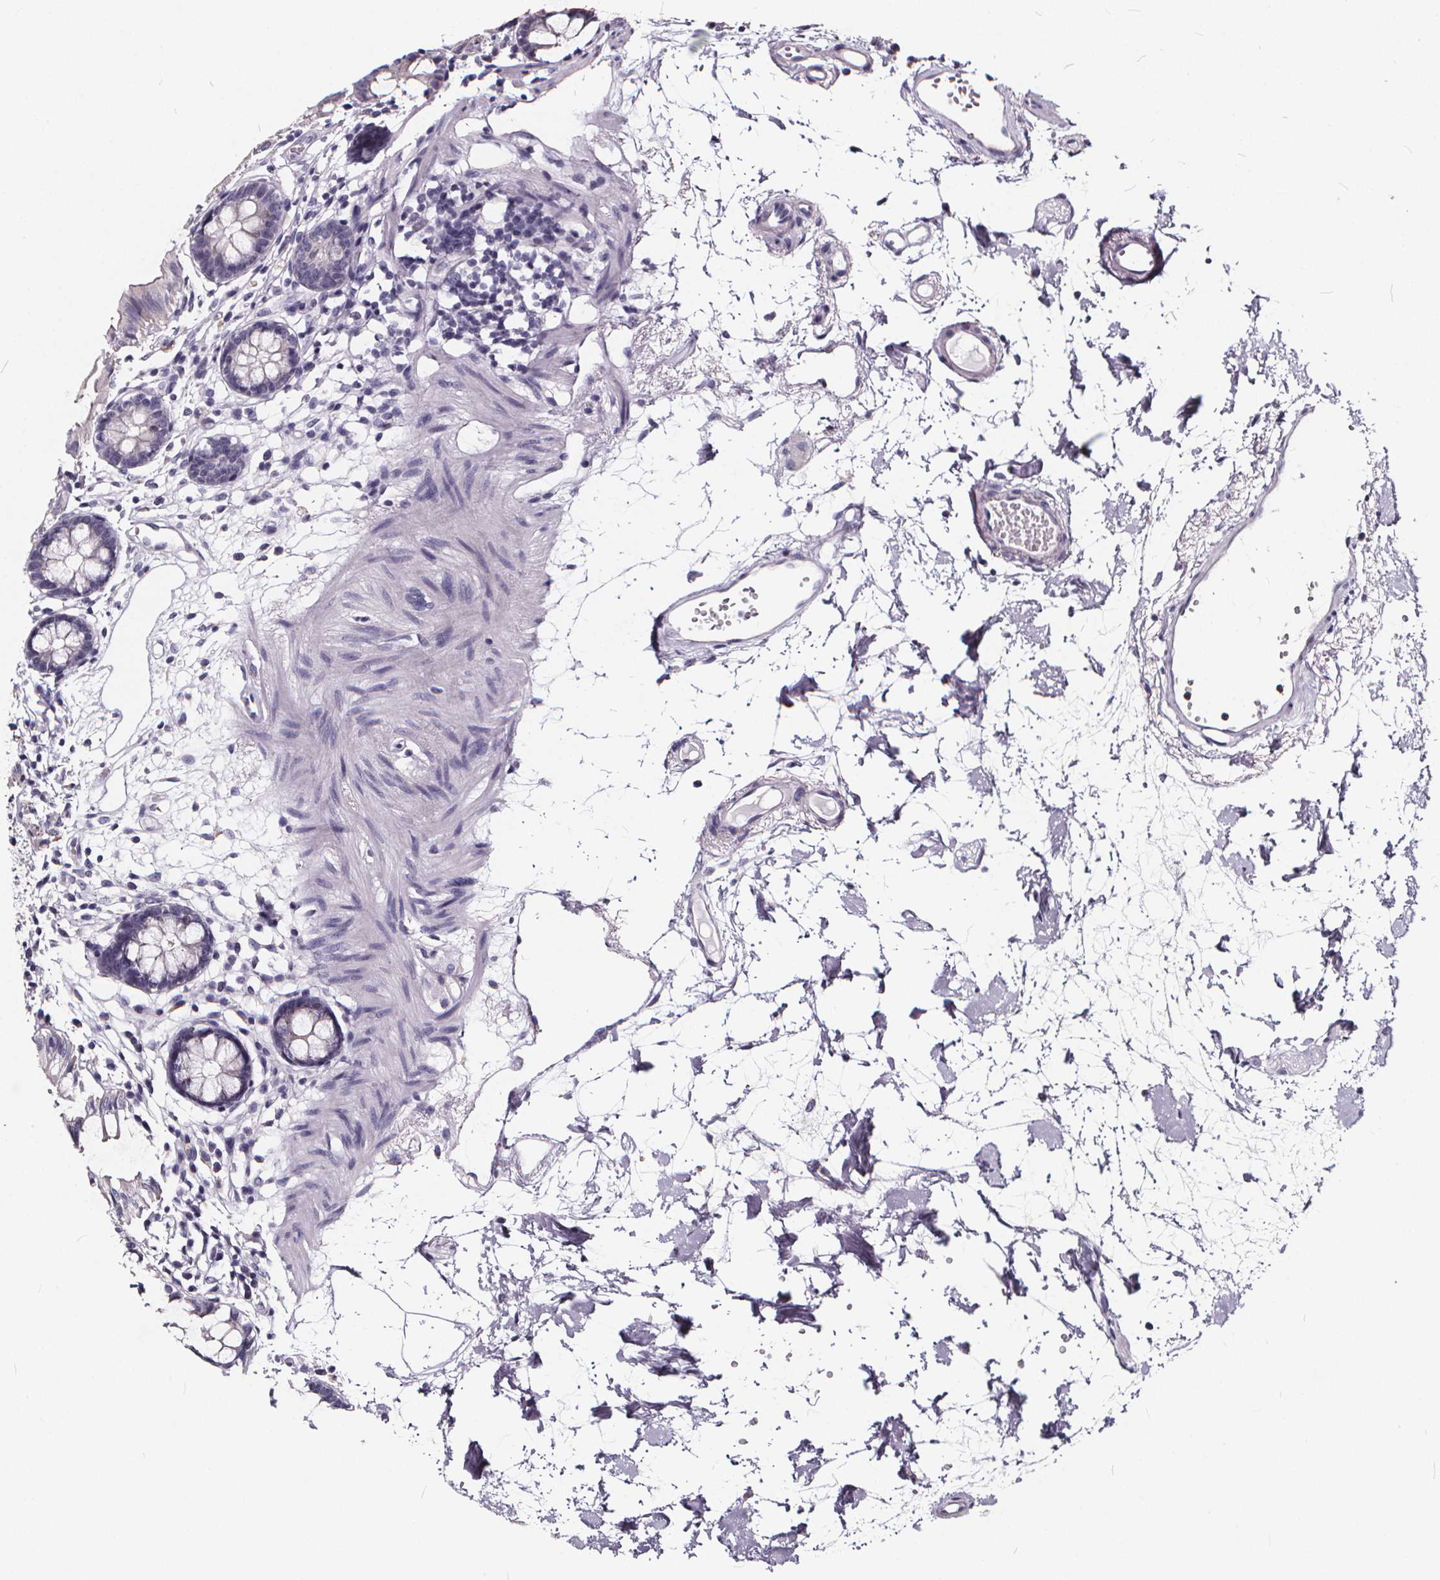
{"staining": {"intensity": "negative", "quantity": "none", "location": "none"}, "tissue": "colon", "cell_type": "Endothelial cells", "image_type": "normal", "snomed": [{"axis": "morphology", "description": "Normal tissue, NOS"}, {"axis": "topography", "description": "Colon"}], "caption": "This is a histopathology image of IHC staining of normal colon, which shows no expression in endothelial cells. The staining is performed using DAB brown chromogen with nuclei counter-stained in using hematoxylin.", "gene": "SPEF2", "patient": {"sex": "female", "age": 84}}